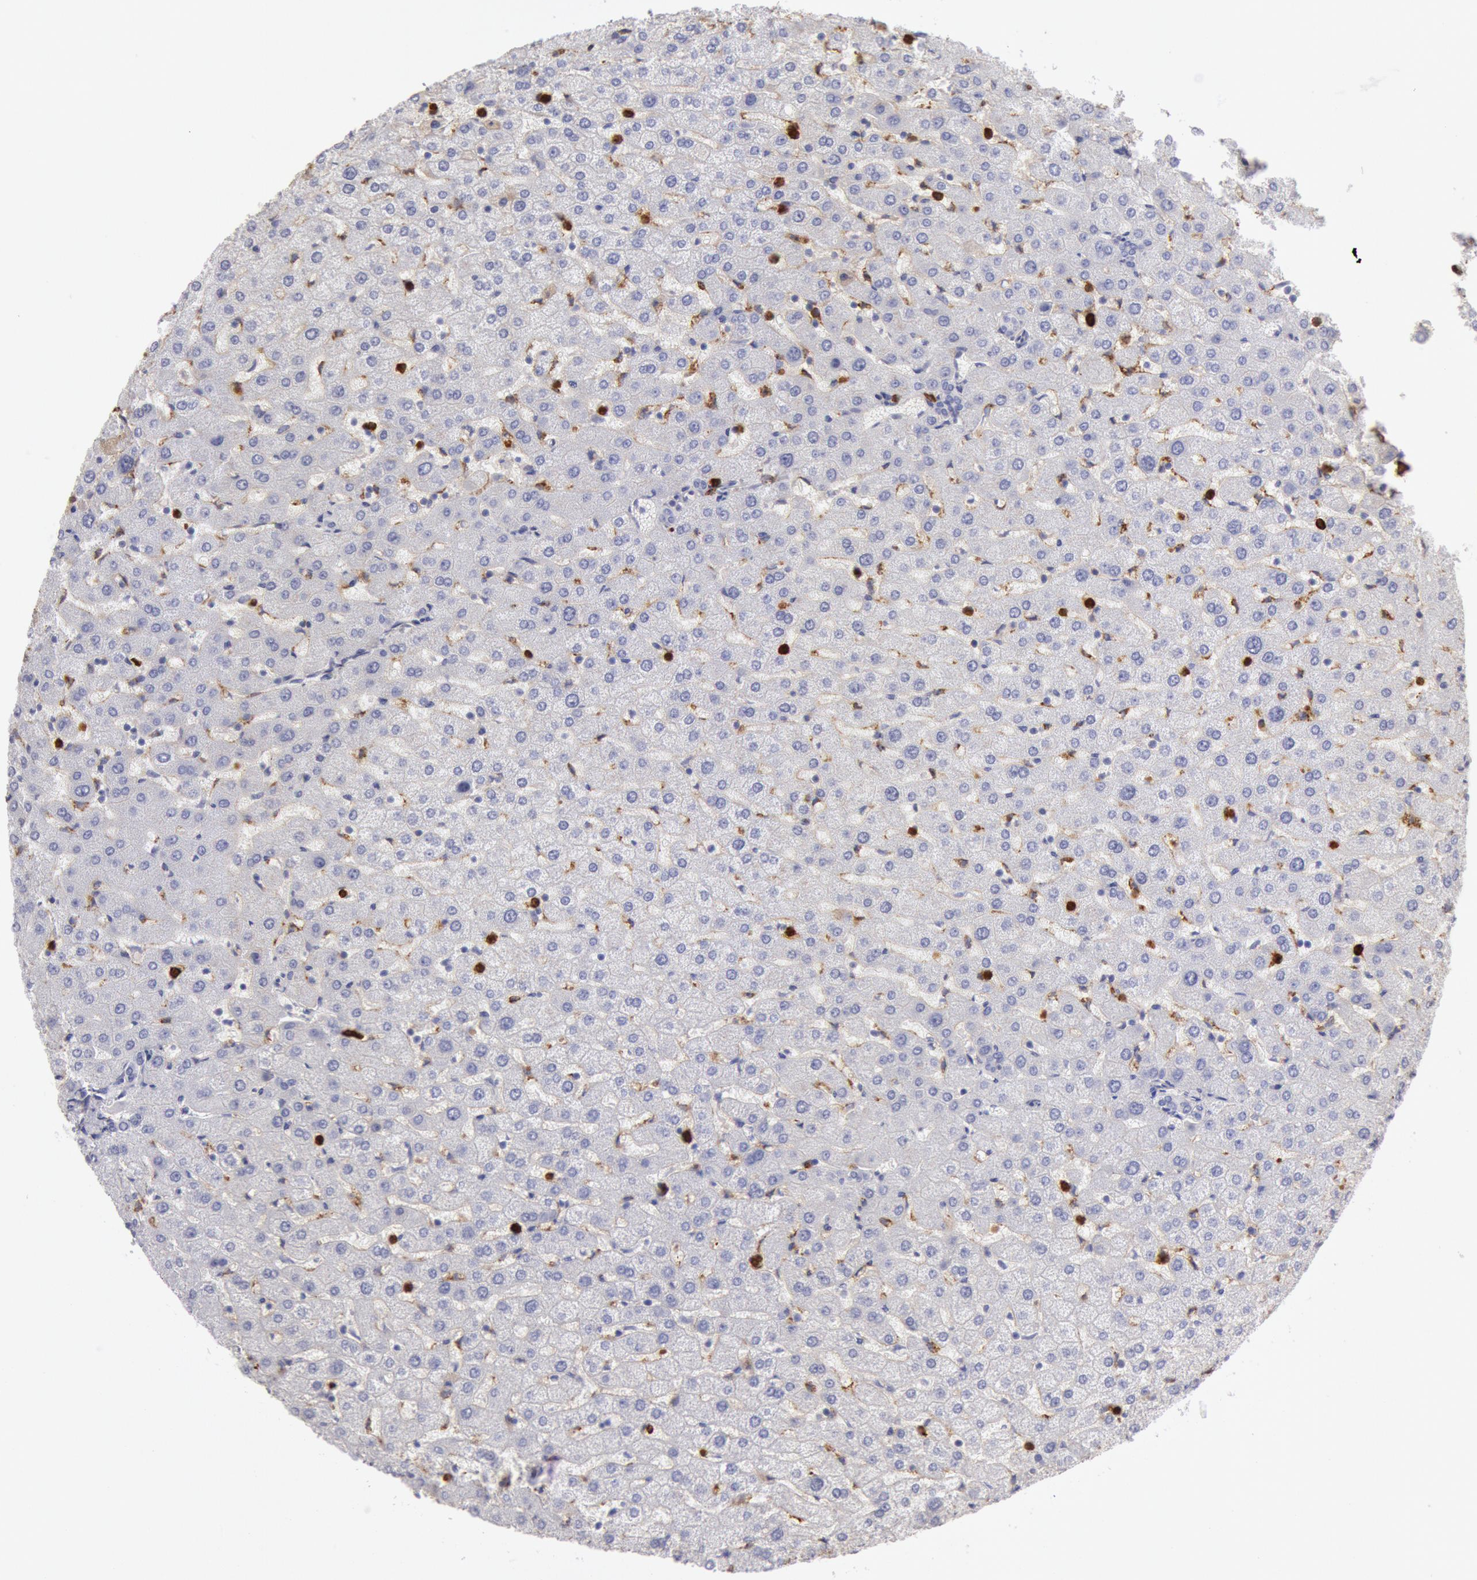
{"staining": {"intensity": "negative", "quantity": "none", "location": "none"}, "tissue": "liver", "cell_type": "Cholangiocytes", "image_type": "normal", "snomed": [{"axis": "morphology", "description": "Normal tissue, NOS"}, {"axis": "morphology", "description": "Fibrosis, NOS"}, {"axis": "topography", "description": "Liver"}], "caption": "High power microscopy histopathology image of an immunohistochemistry (IHC) image of benign liver, revealing no significant expression in cholangiocytes.", "gene": "FCN1", "patient": {"sex": "female", "age": 29}}